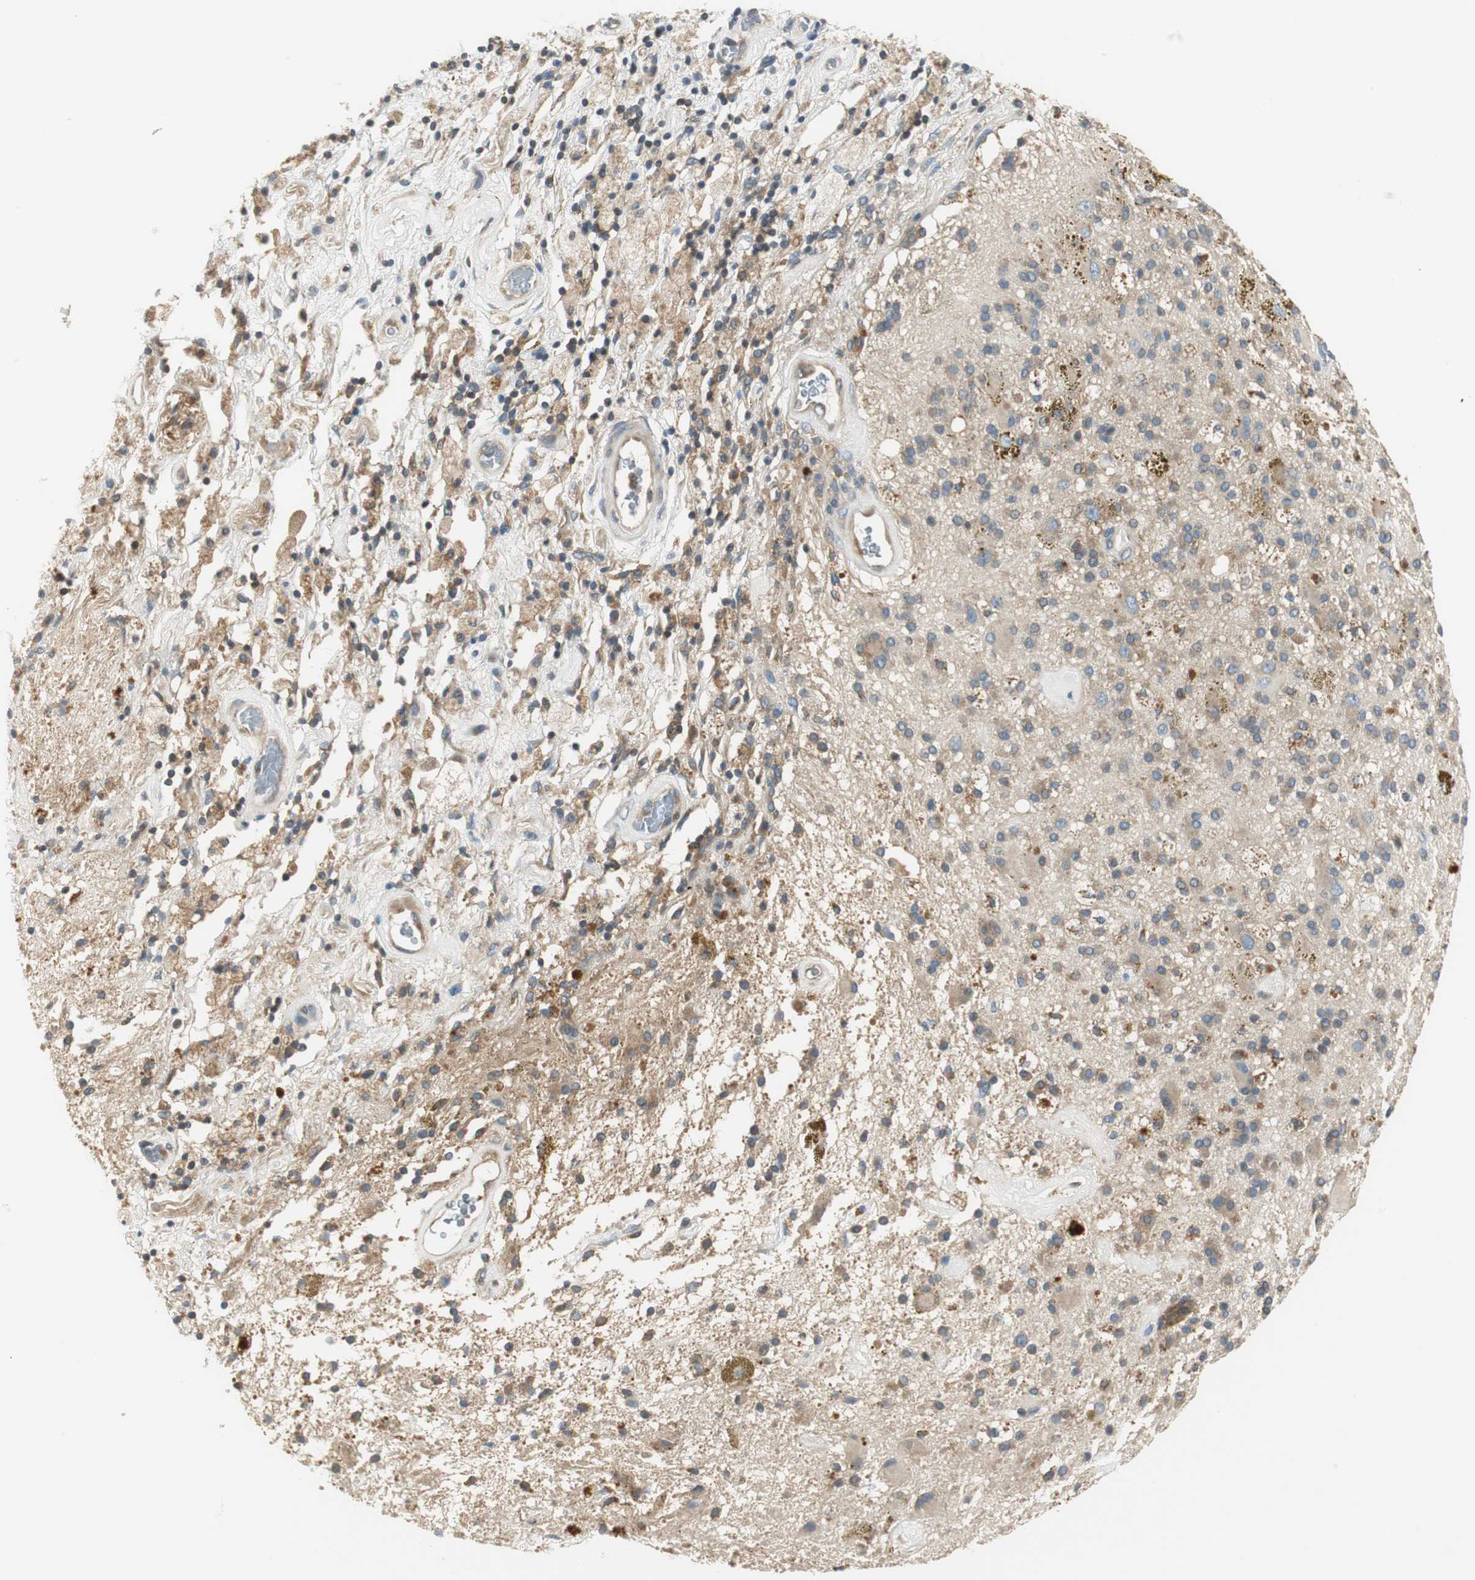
{"staining": {"intensity": "weak", "quantity": "25%-75%", "location": "cytoplasmic/membranous"}, "tissue": "glioma", "cell_type": "Tumor cells", "image_type": "cancer", "snomed": [{"axis": "morphology", "description": "Glioma, malignant, Low grade"}, {"axis": "topography", "description": "Brain"}], "caption": "An immunohistochemistry (IHC) photomicrograph of neoplastic tissue is shown. Protein staining in brown highlights weak cytoplasmic/membranous positivity in malignant low-grade glioma within tumor cells. (DAB IHC, brown staining for protein, blue staining for nuclei).", "gene": "PRKAA1", "patient": {"sex": "male", "age": 58}}